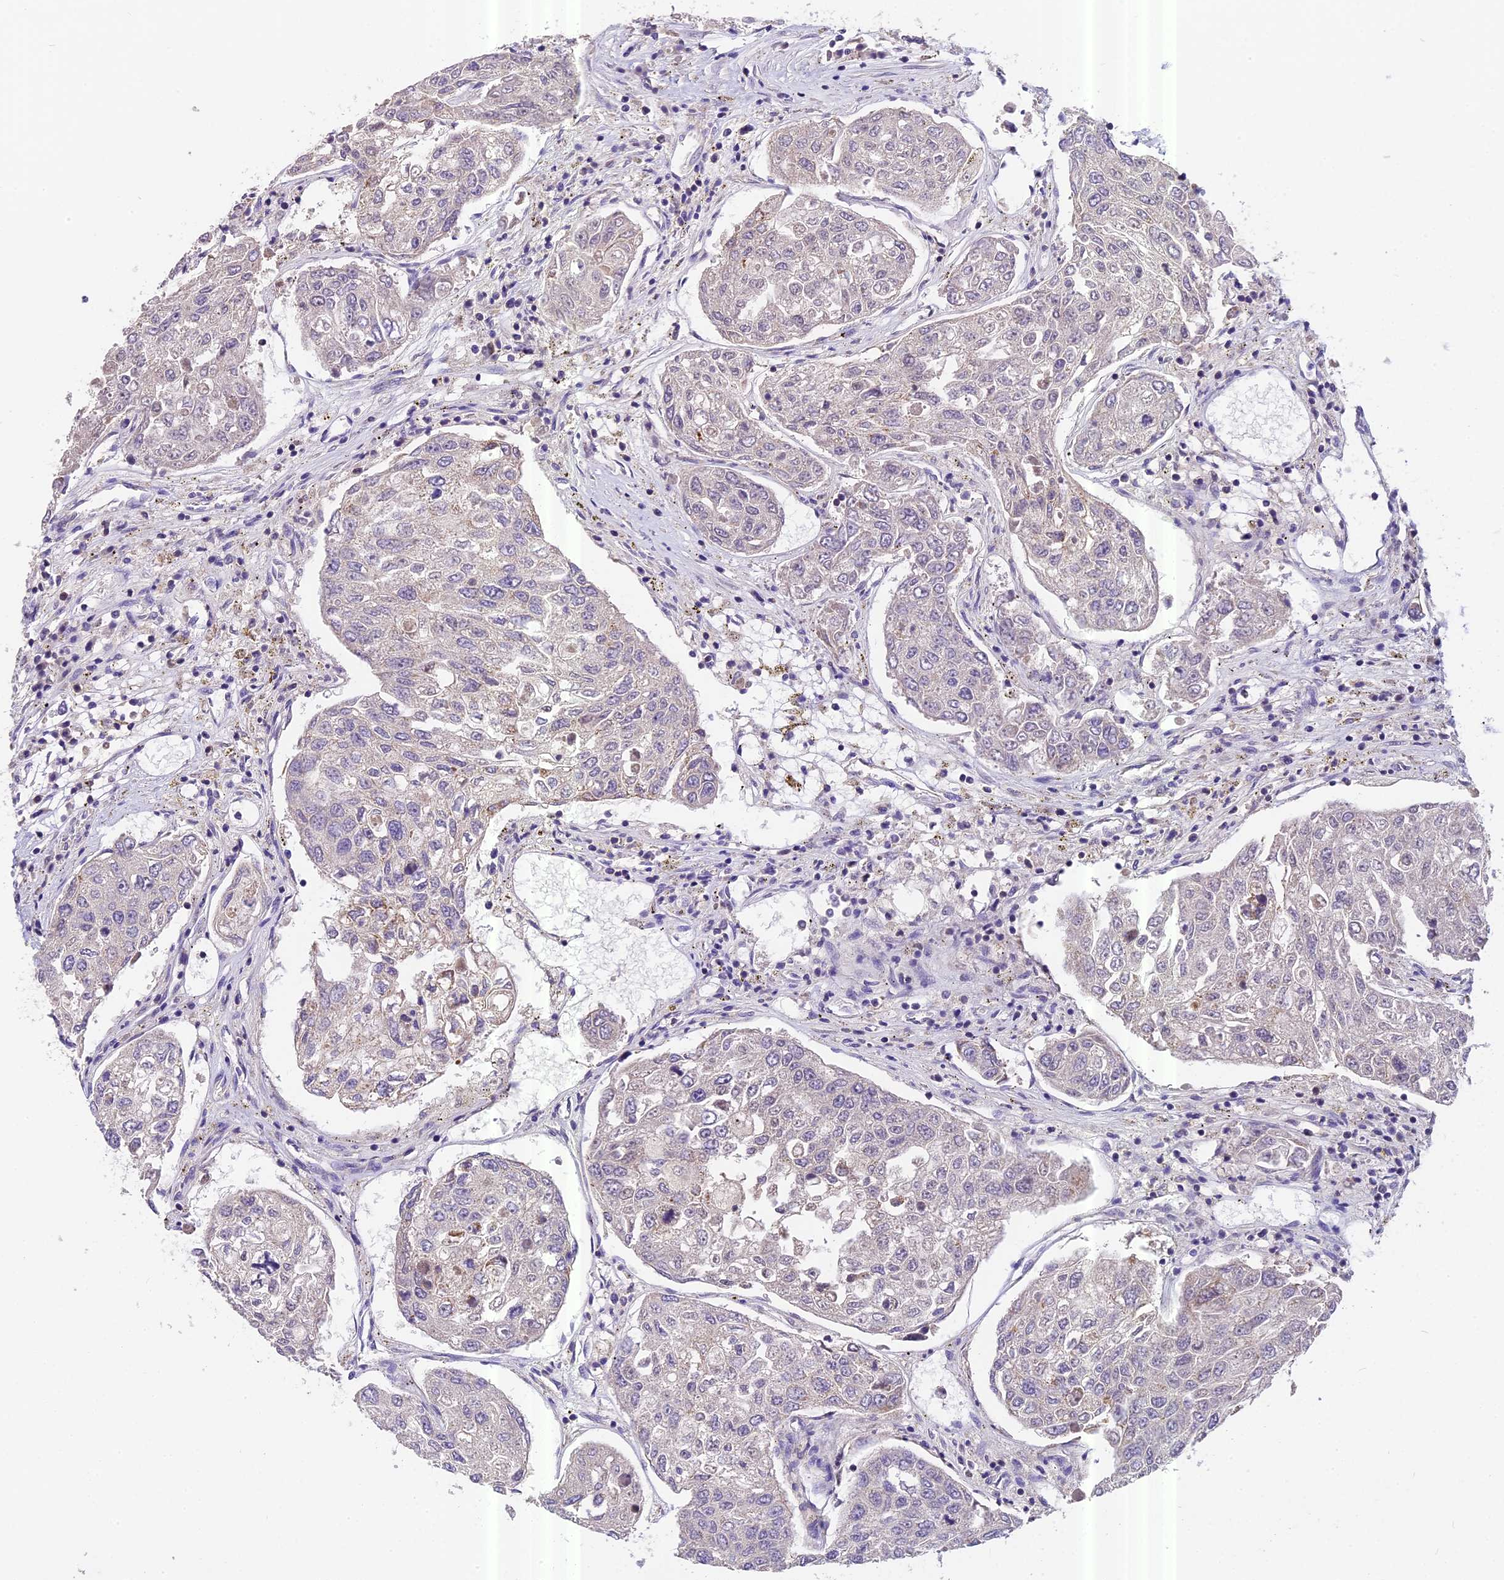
{"staining": {"intensity": "negative", "quantity": "none", "location": "none"}, "tissue": "urothelial cancer", "cell_type": "Tumor cells", "image_type": "cancer", "snomed": [{"axis": "morphology", "description": "Urothelial carcinoma, High grade"}, {"axis": "topography", "description": "Lymph node"}, {"axis": "topography", "description": "Urinary bladder"}], "caption": "High magnification brightfield microscopy of urothelial cancer stained with DAB (3,3'-diaminobenzidine) (brown) and counterstained with hematoxylin (blue): tumor cells show no significant expression.", "gene": "MGME1", "patient": {"sex": "male", "age": 51}}